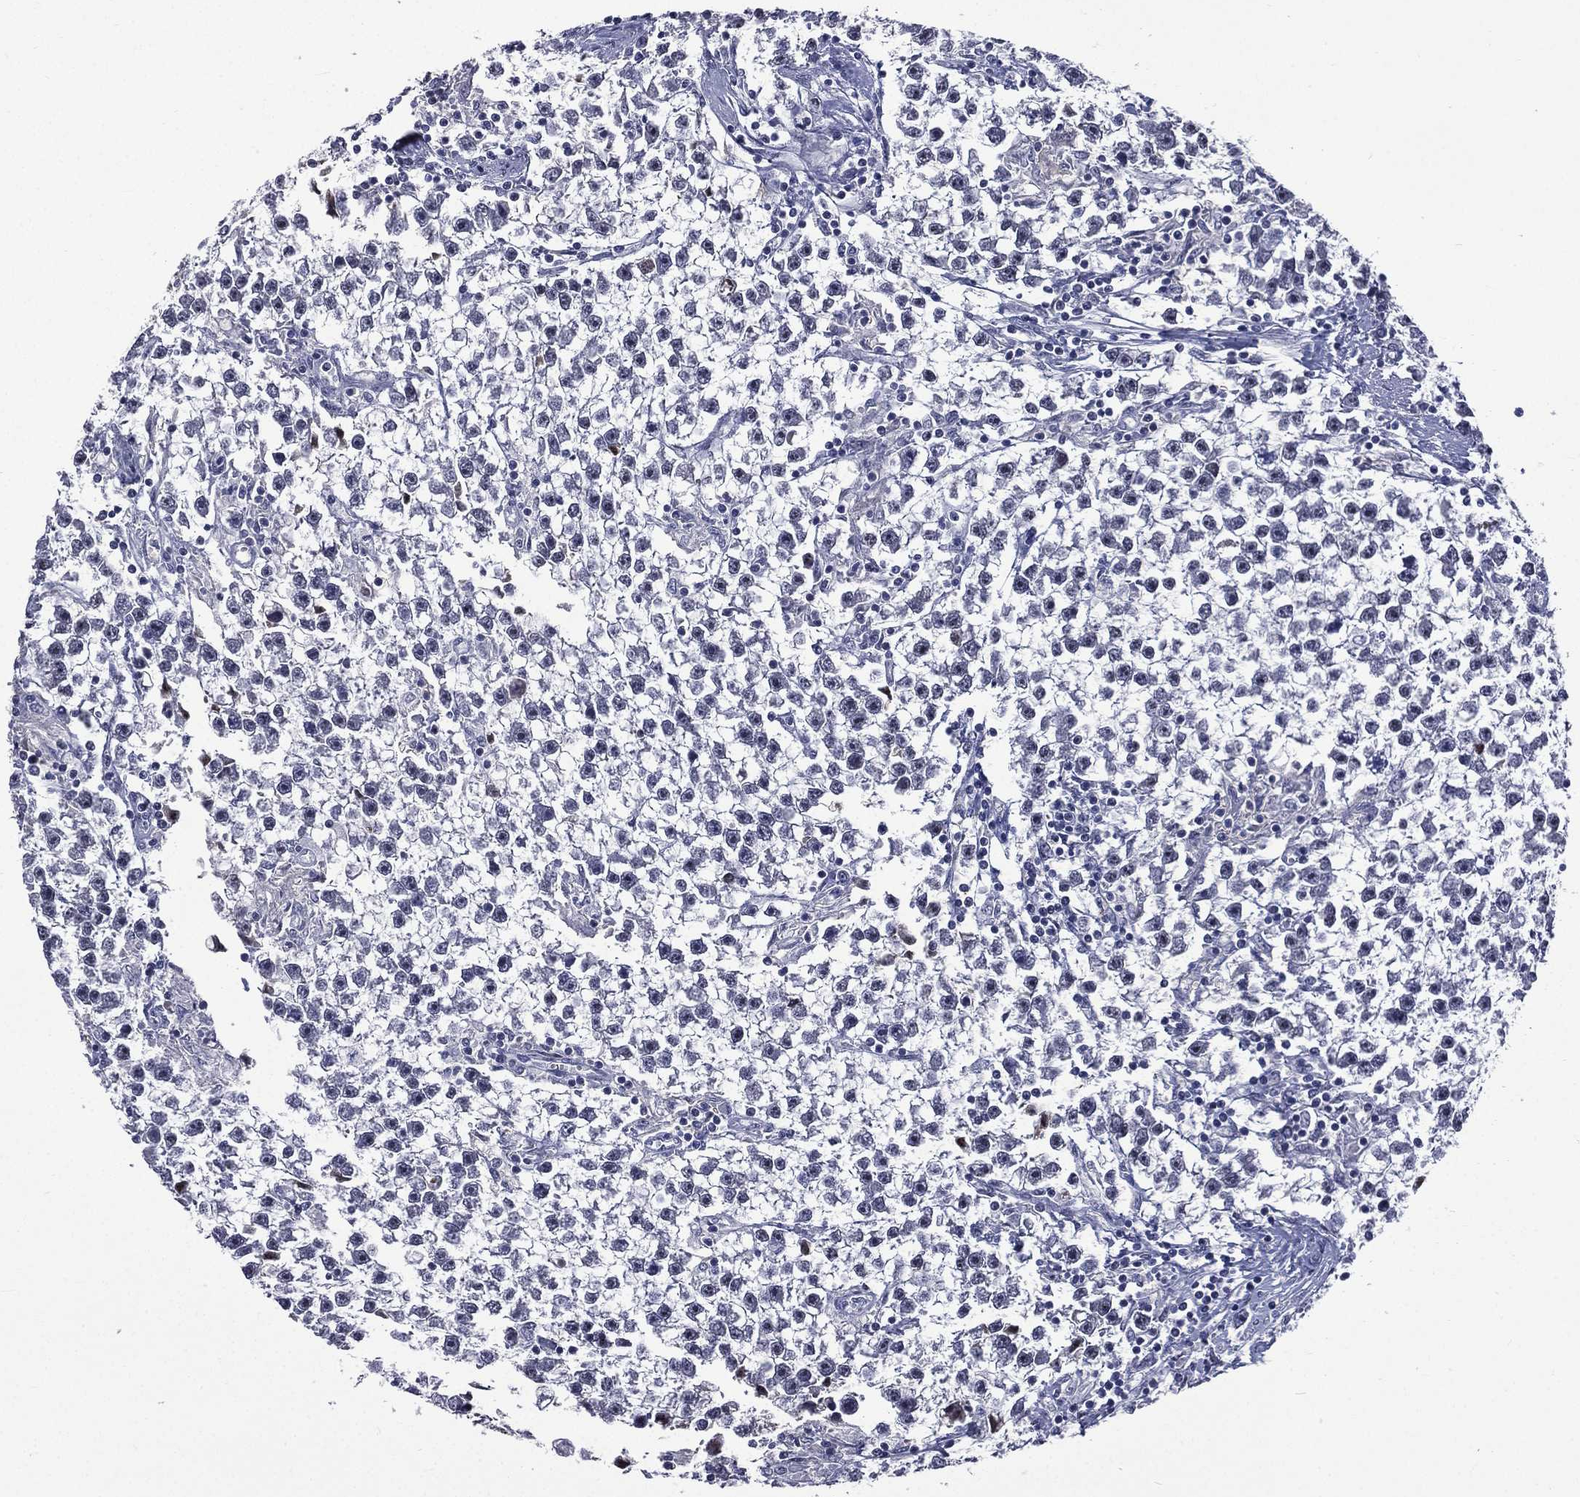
{"staining": {"intensity": "negative", "quantity": "none", "location": "none"}, "tissue": "testis cancer", "cell_type": "Tumor cells", "image_type": "cancer", "snomed": [{"axis": "morphology", "description": "Seminoma, NOS"}, {"axis": "topography", "description": "Testis"}], "caption": "Immunohistochemistry of seminoma (testis) reveals no expression in tumor cells.", "gene": "FGG", "patient": {"sex": "male", "age": 59}}